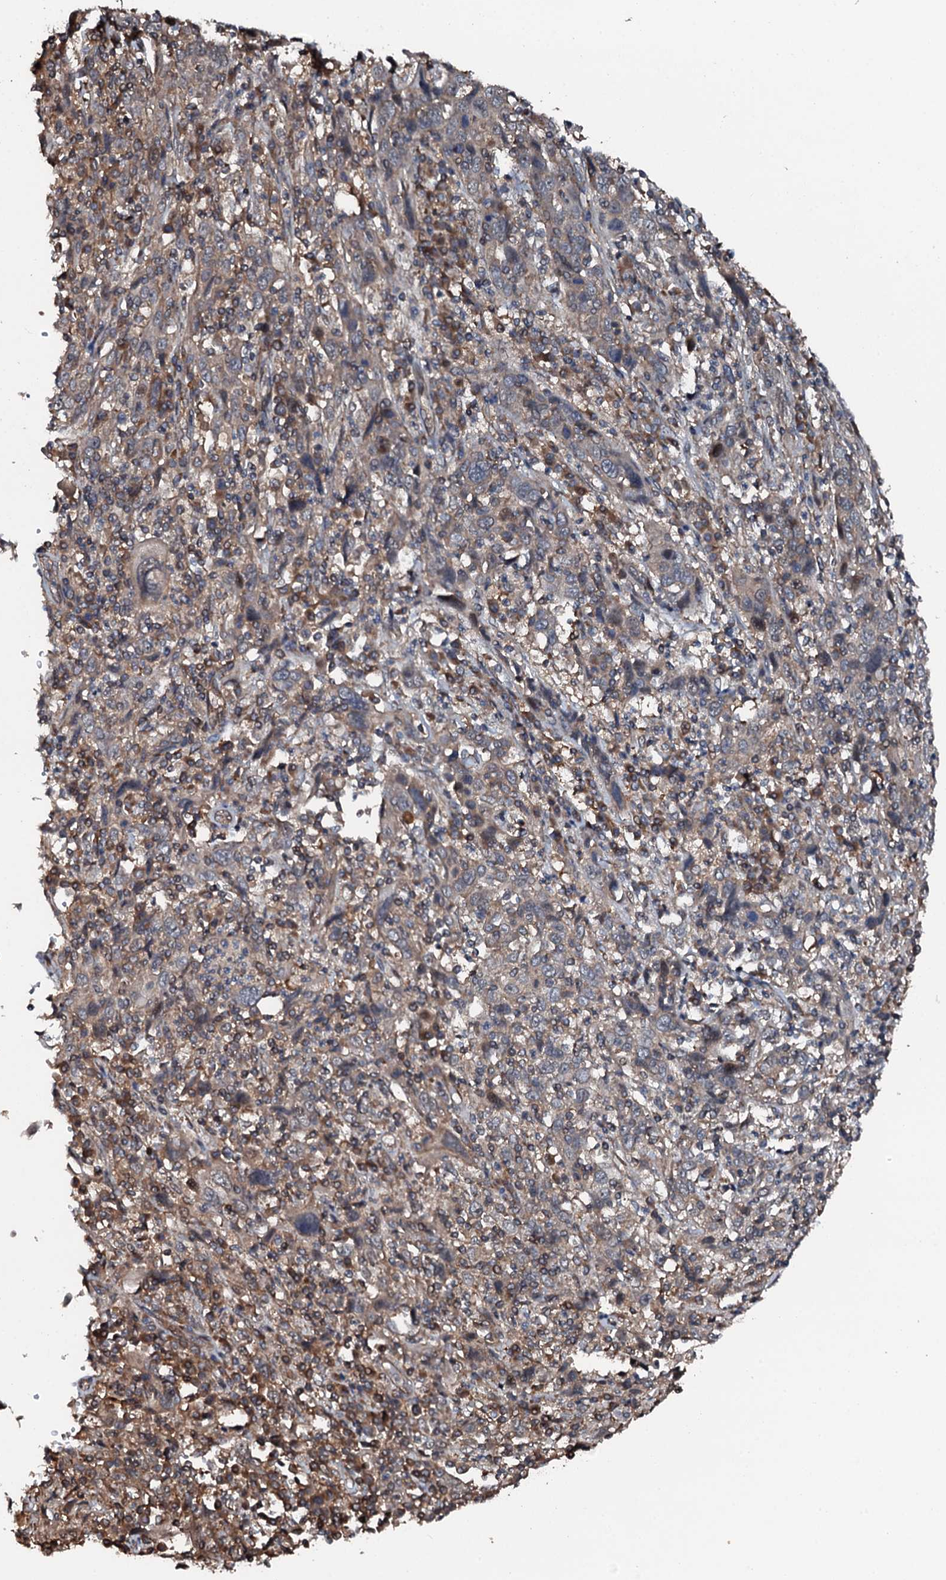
{"staining": {"intensity": "weak", "quantity": "<25%", "location": "cytoplasmic/membranous"}, "tissue": "cervical cancer", "cell_type": "Tumor cells", "image_type": "cancer", "snomed": [{"axis": "morphology", "description": "Squamous cell carcinoma, NOS"}, {"axis": "topography", "description": "Cervix"}], "caption": "IHC photomicrograph of neoplastic tissue: human cervical cancer stained with DAB (3,3'-diaminobenzidine) demonstrates no significant protein positivity in tumor cells.", "gene": "FLYWCH1", "patient": {"sex": "female", "age": 46}}